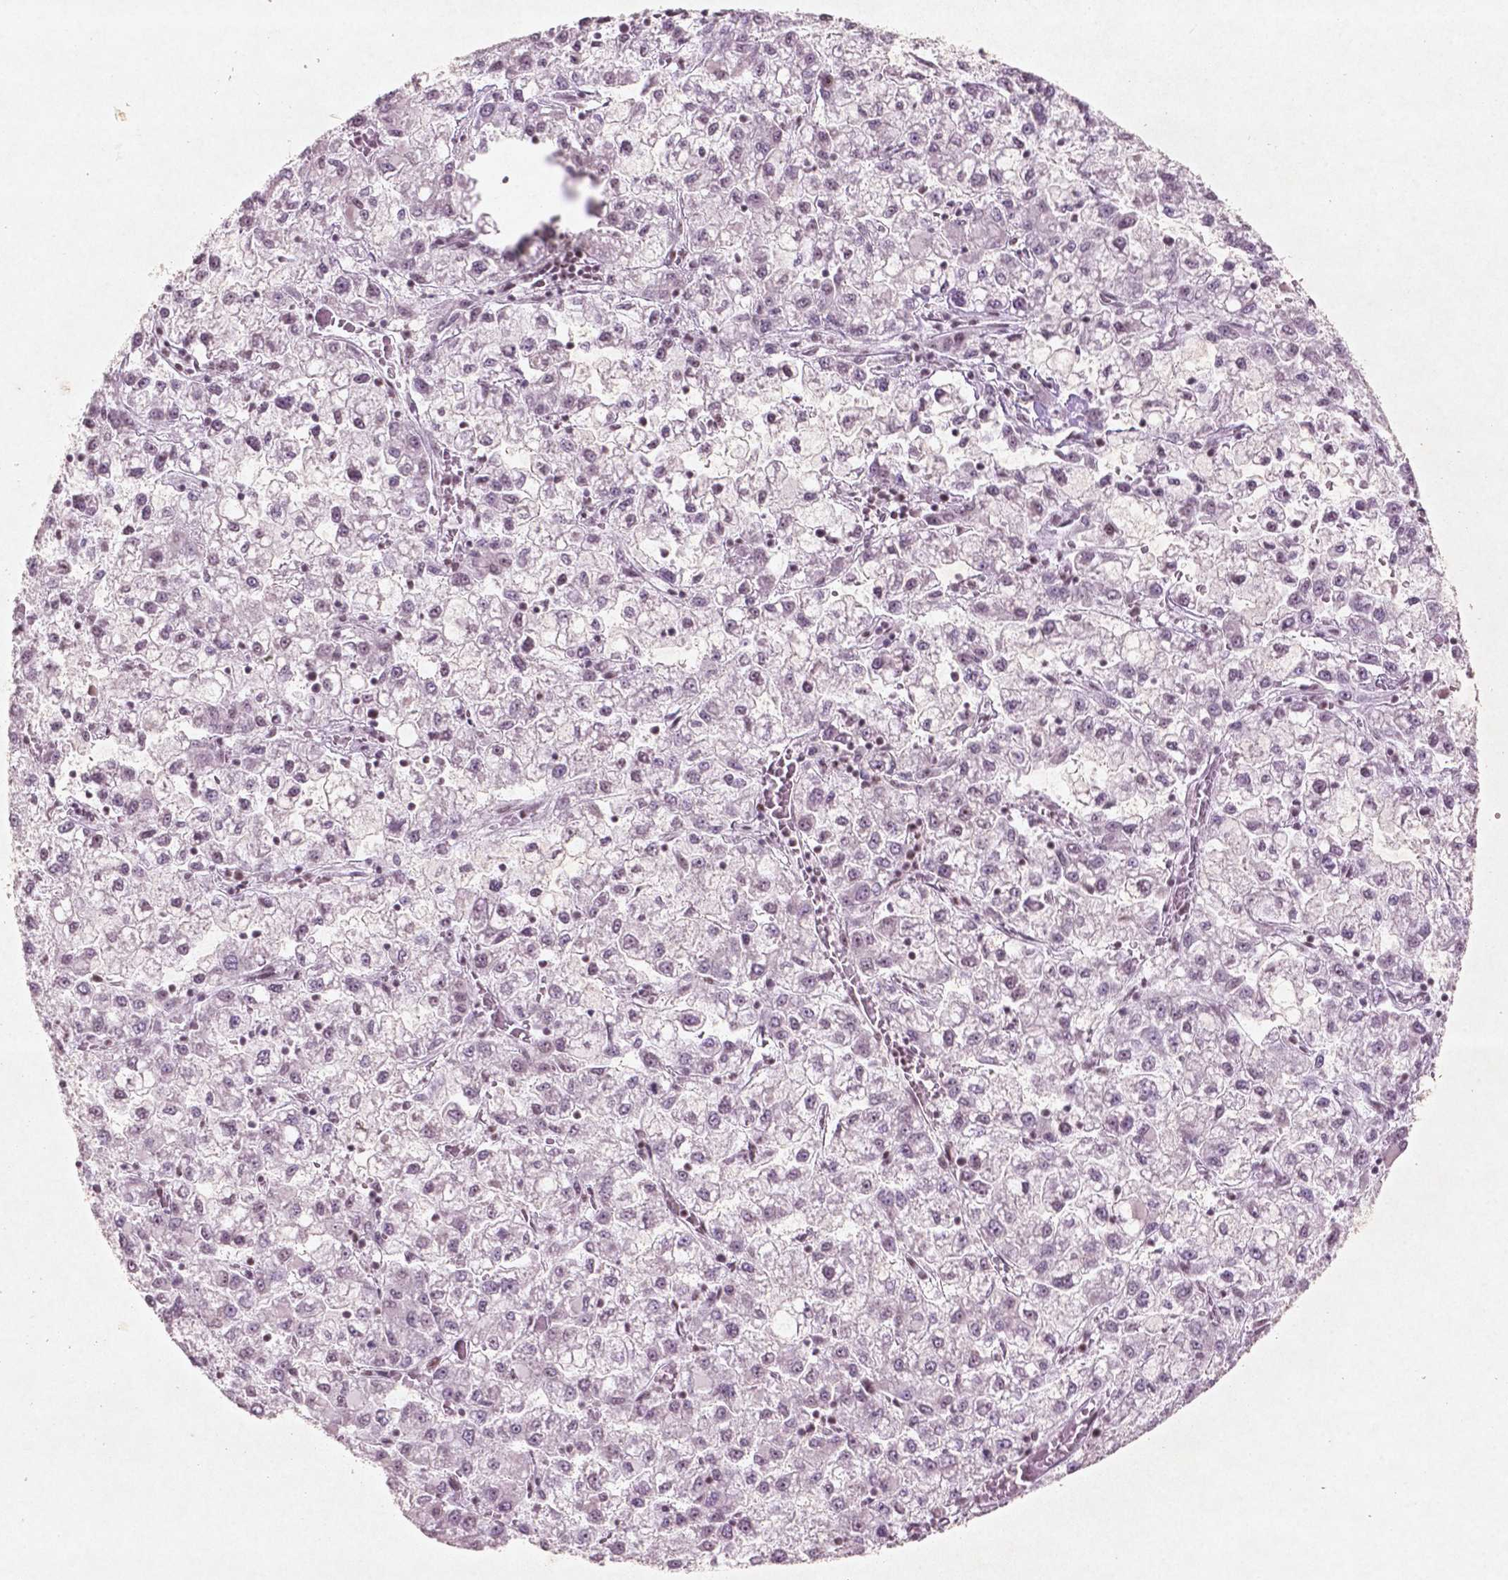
{"staining": {"intensity": "weak", "quantity": "<25%", "location": "nuclear"}, "tissue": "liver cancer", "cell_type": "Tumor cells", "image_type": "cancer", "snomed": [{"axis": "morphology", "description": "Carcinoma, Hepatocellular, NOS"}, {"axis": "topography", "description": "Liver"}], "caption": "IHC of liver hepatocellular carcinoma exhibits no expression in tumor cells.", "gene": "HMG20B", "patient": {"sex": "male", "age": 40}}